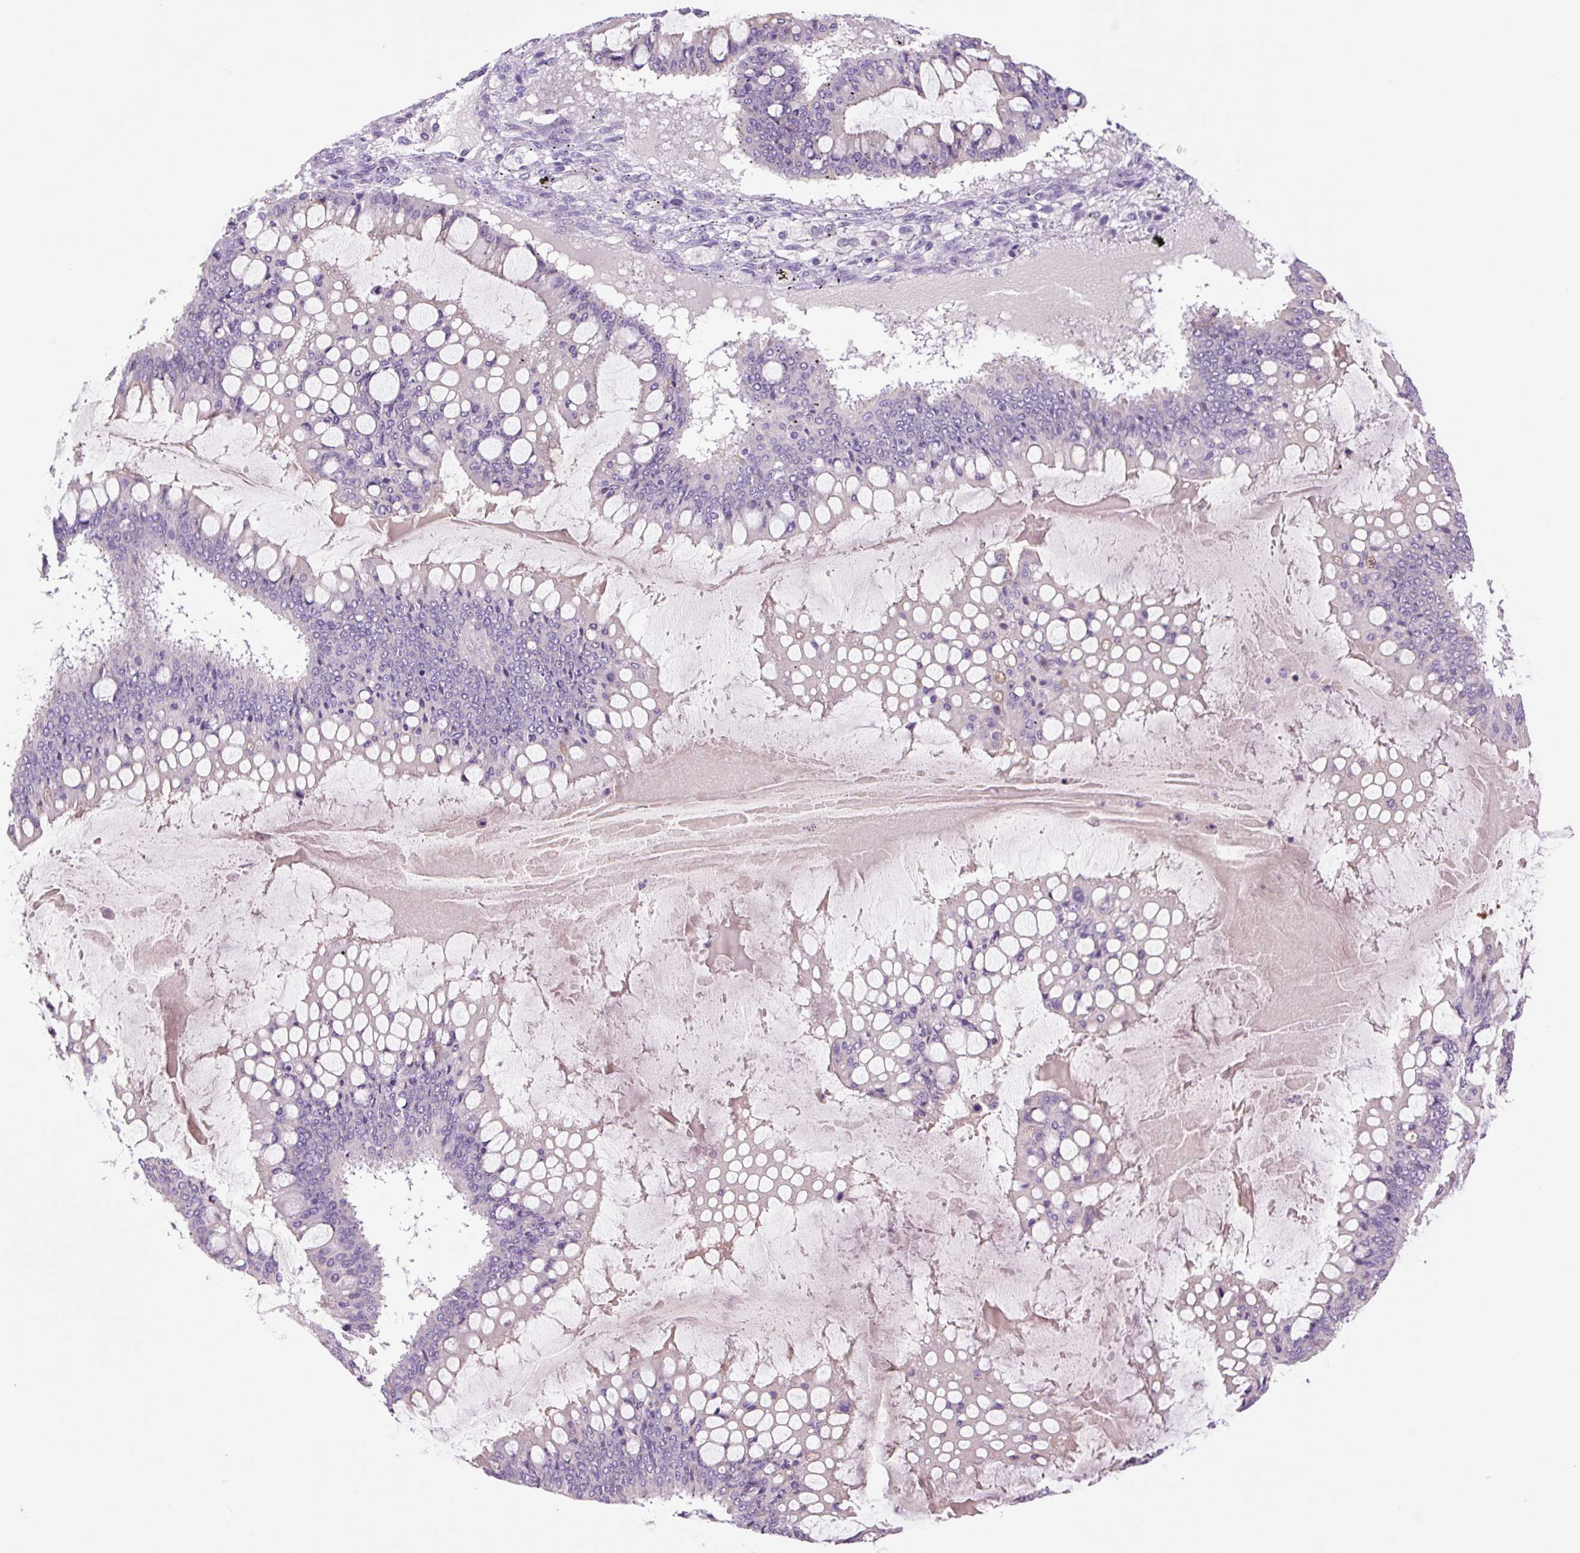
{"staining": {"intensity": "negative", "quantity": "none", "location": "none"}, "tissue": "ovarian cancer", "cell_type": "Tumor cells", "image_type": "cancer", "snomed": [{"axis": "morphology", "description": "Cystadenocarcinoma, mucinous, NOS"}, {"axis": "topography", "description": "Ovary"}], "caption": "A high-resolution micrograph shows immunohistochemistry (IHC) staining of mucinous cystadenocarcinoma (ovarian), which exhibits no significant expression in tumor cells. (Brightfield microscopy of DAB immunohistochemistry at high magnification).", "gene": "TFF2", "patient": {"sex": "female", "age": 73}}